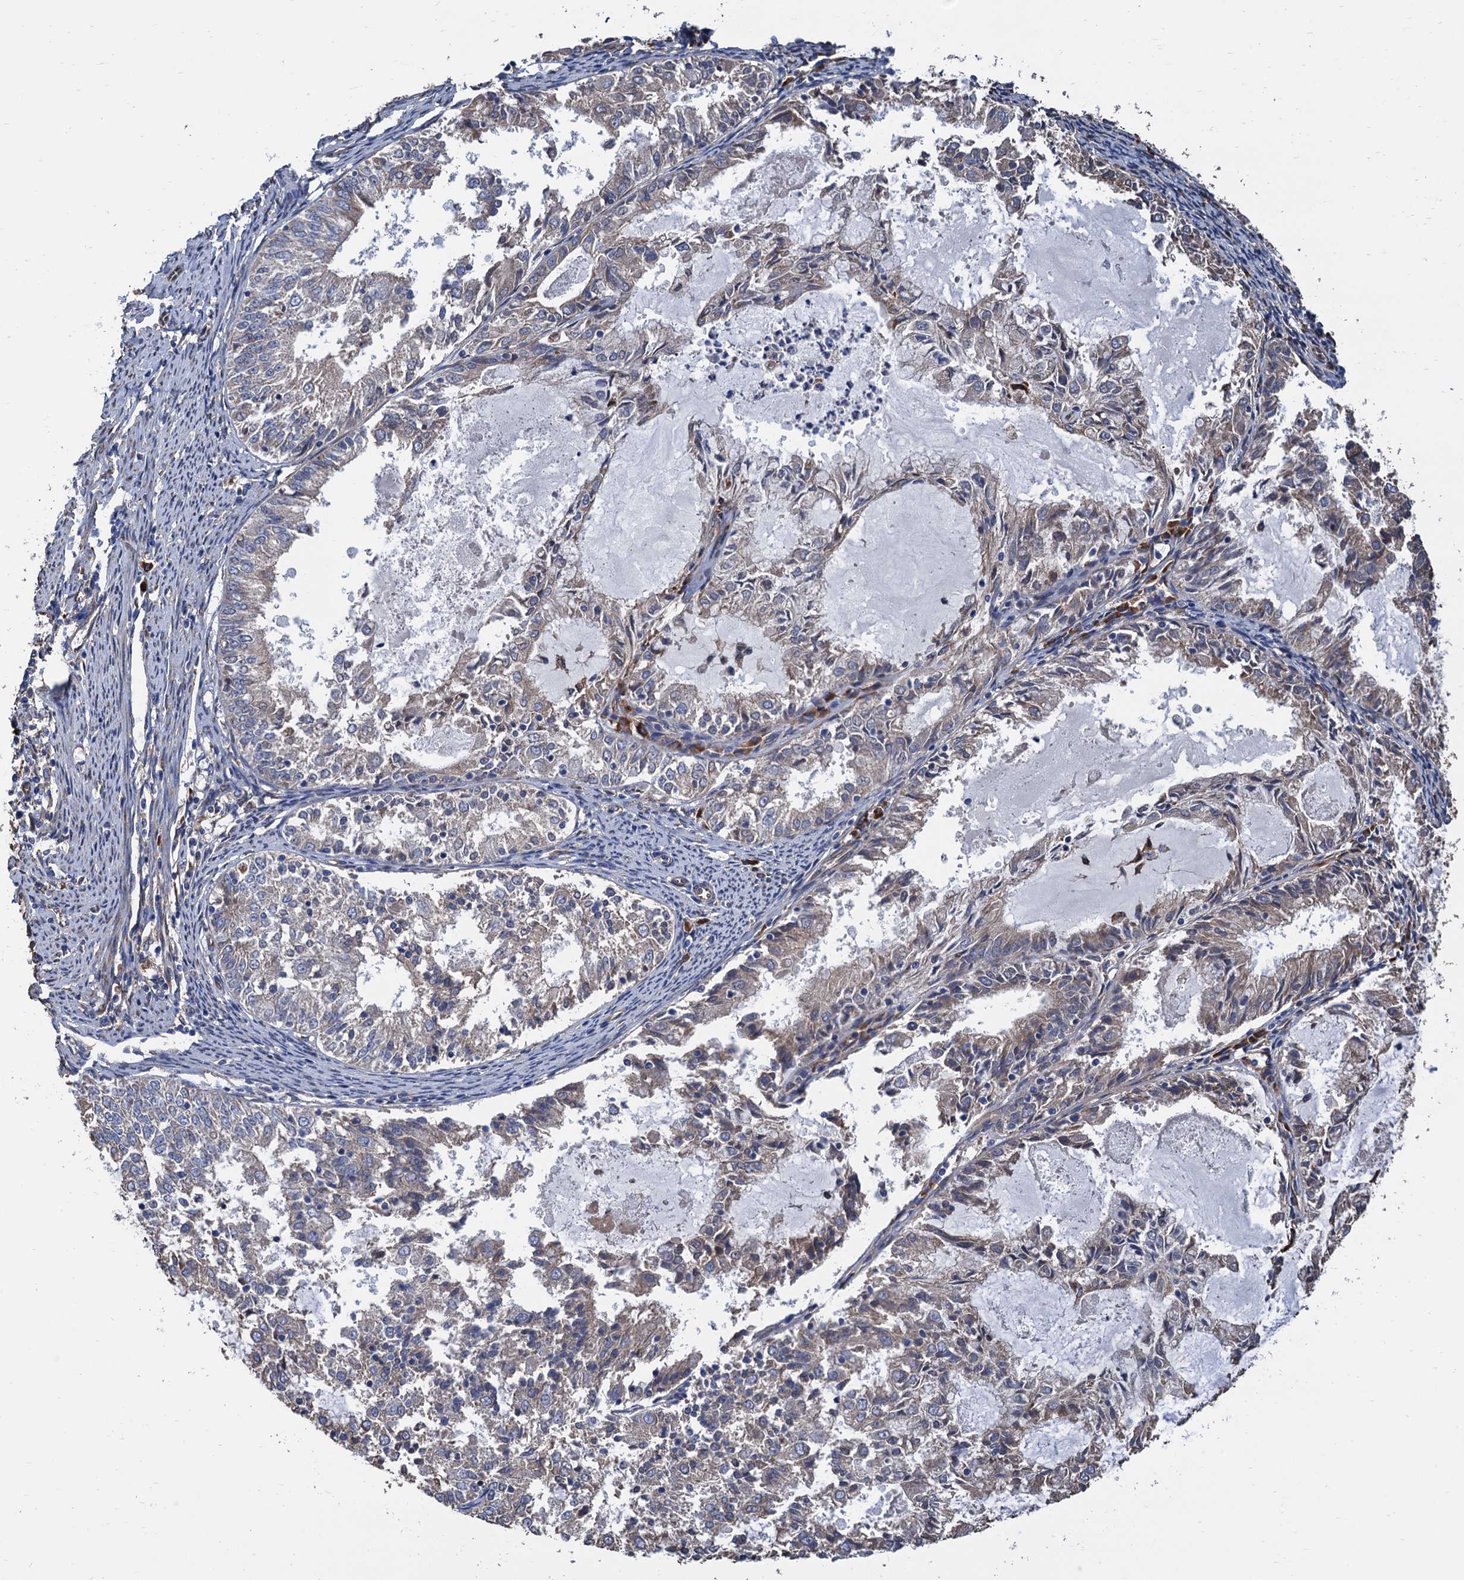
{"staining": {"intensity": "negative", "quantity": "none", "location": "none"}, "tissue": "endometrial cancer", "cell_type": "Tumor cells", "image_type": "cancer", "snomed": [{"axis": "morphology", "description": "Adenocarcinoma, NOS"}, {"axis": "topography", "description": "Endometrium"}], "caption": "There is no significant expression in tumor cells of adenocarcinoma (endometrial).", "gene": "CNNM1", "patient": {"sex": "female", "age": 57}}